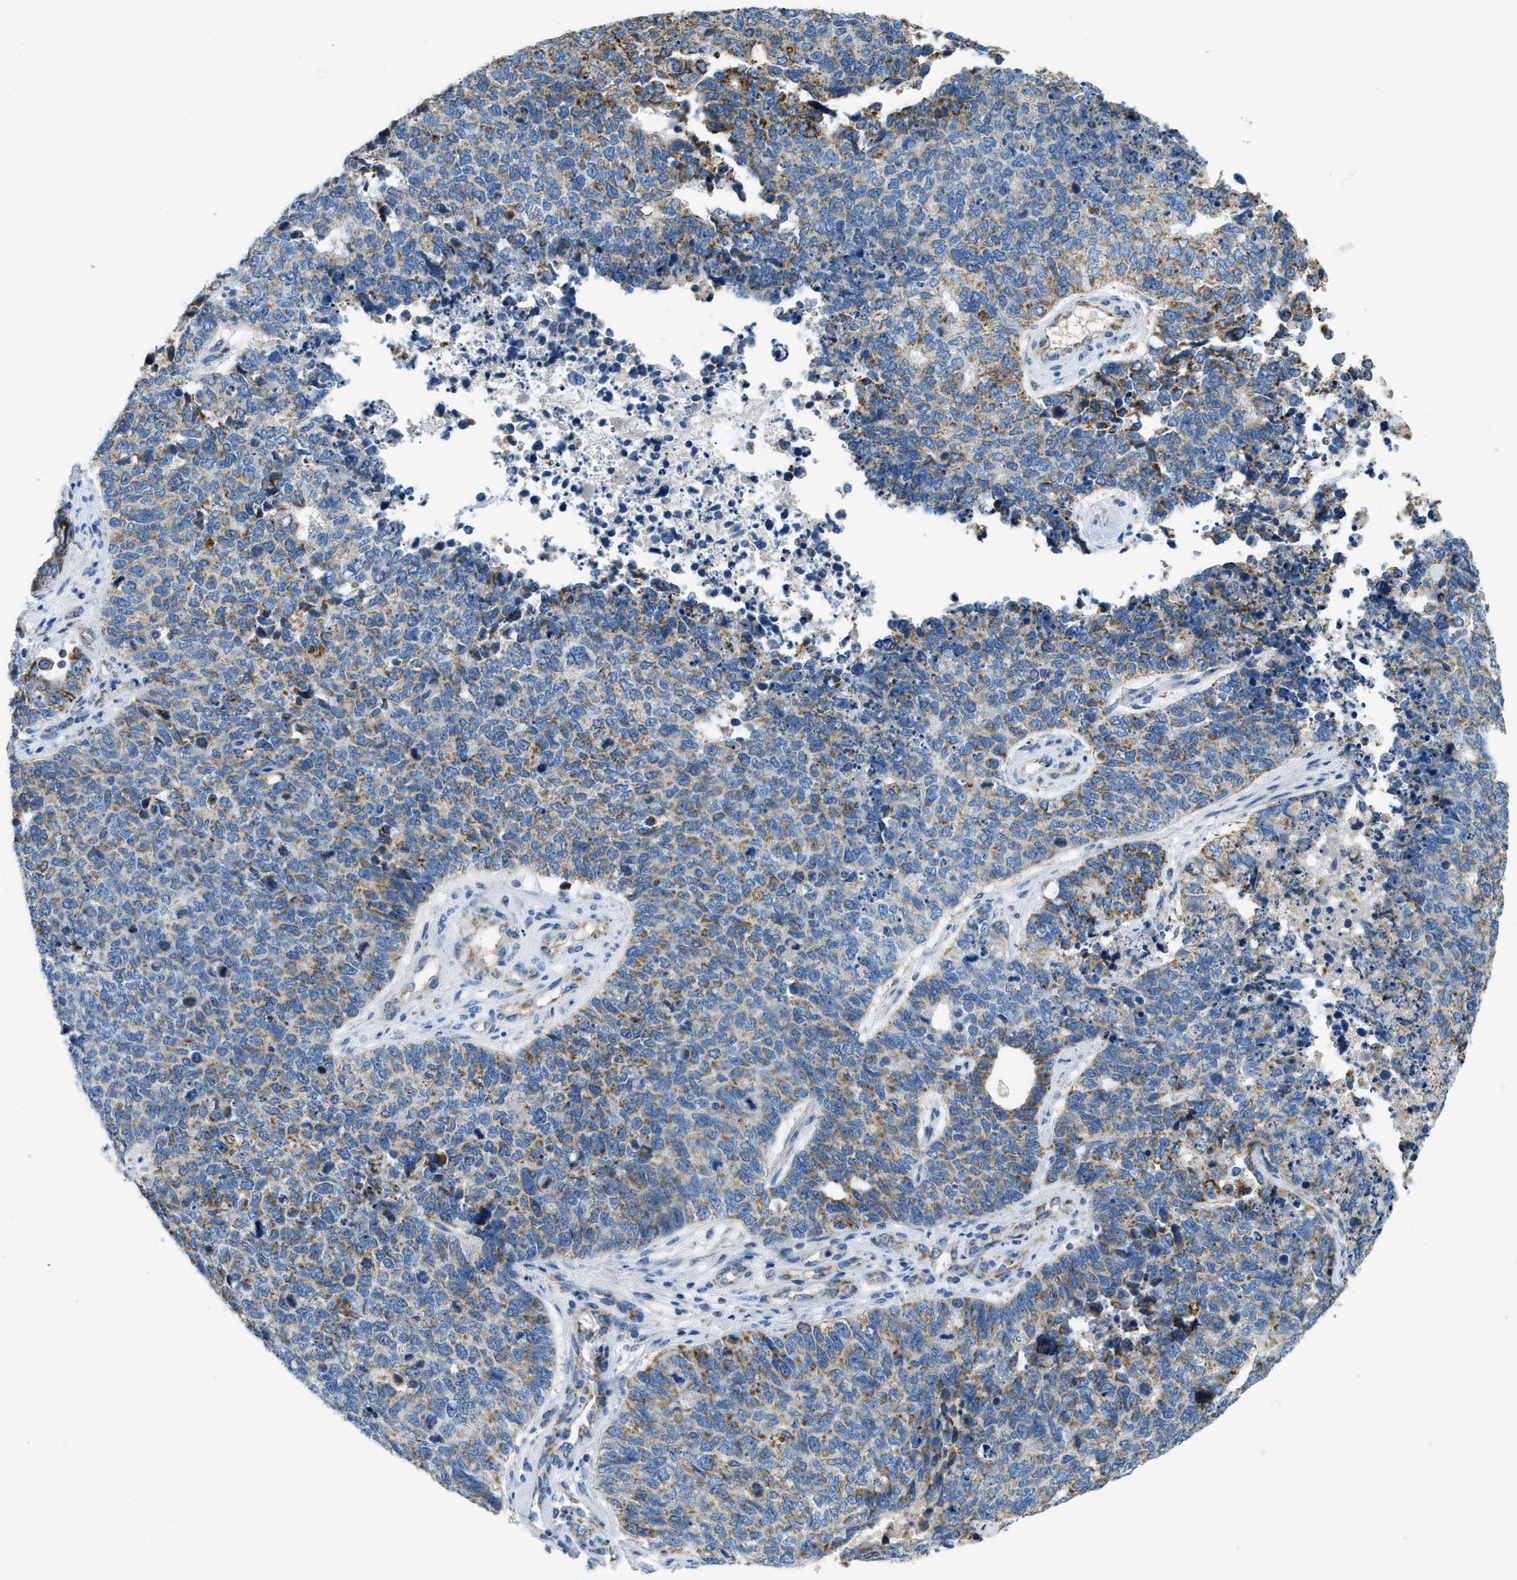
{"staining": {"intensity": "moderate", "quantity": ">75%", "location": "cytoplasmic/membranous"}, "tissue": "cervical cancer", "cell_type": "Tumor cells", "image_type": "cancer", "snomed": [{"axis": "morphology", "description": "Squamous cell carcinoma, NOS"}, {"axis": "topography", "description": "Cervix"}], "caption": "Tumor cells exhibit medium levels of moderate cytoplasmic/membranous staining in about >75% of cells in cervical cancer.", "gene": "ACADVL", "patient": {"sex": "female", "age": 63}}